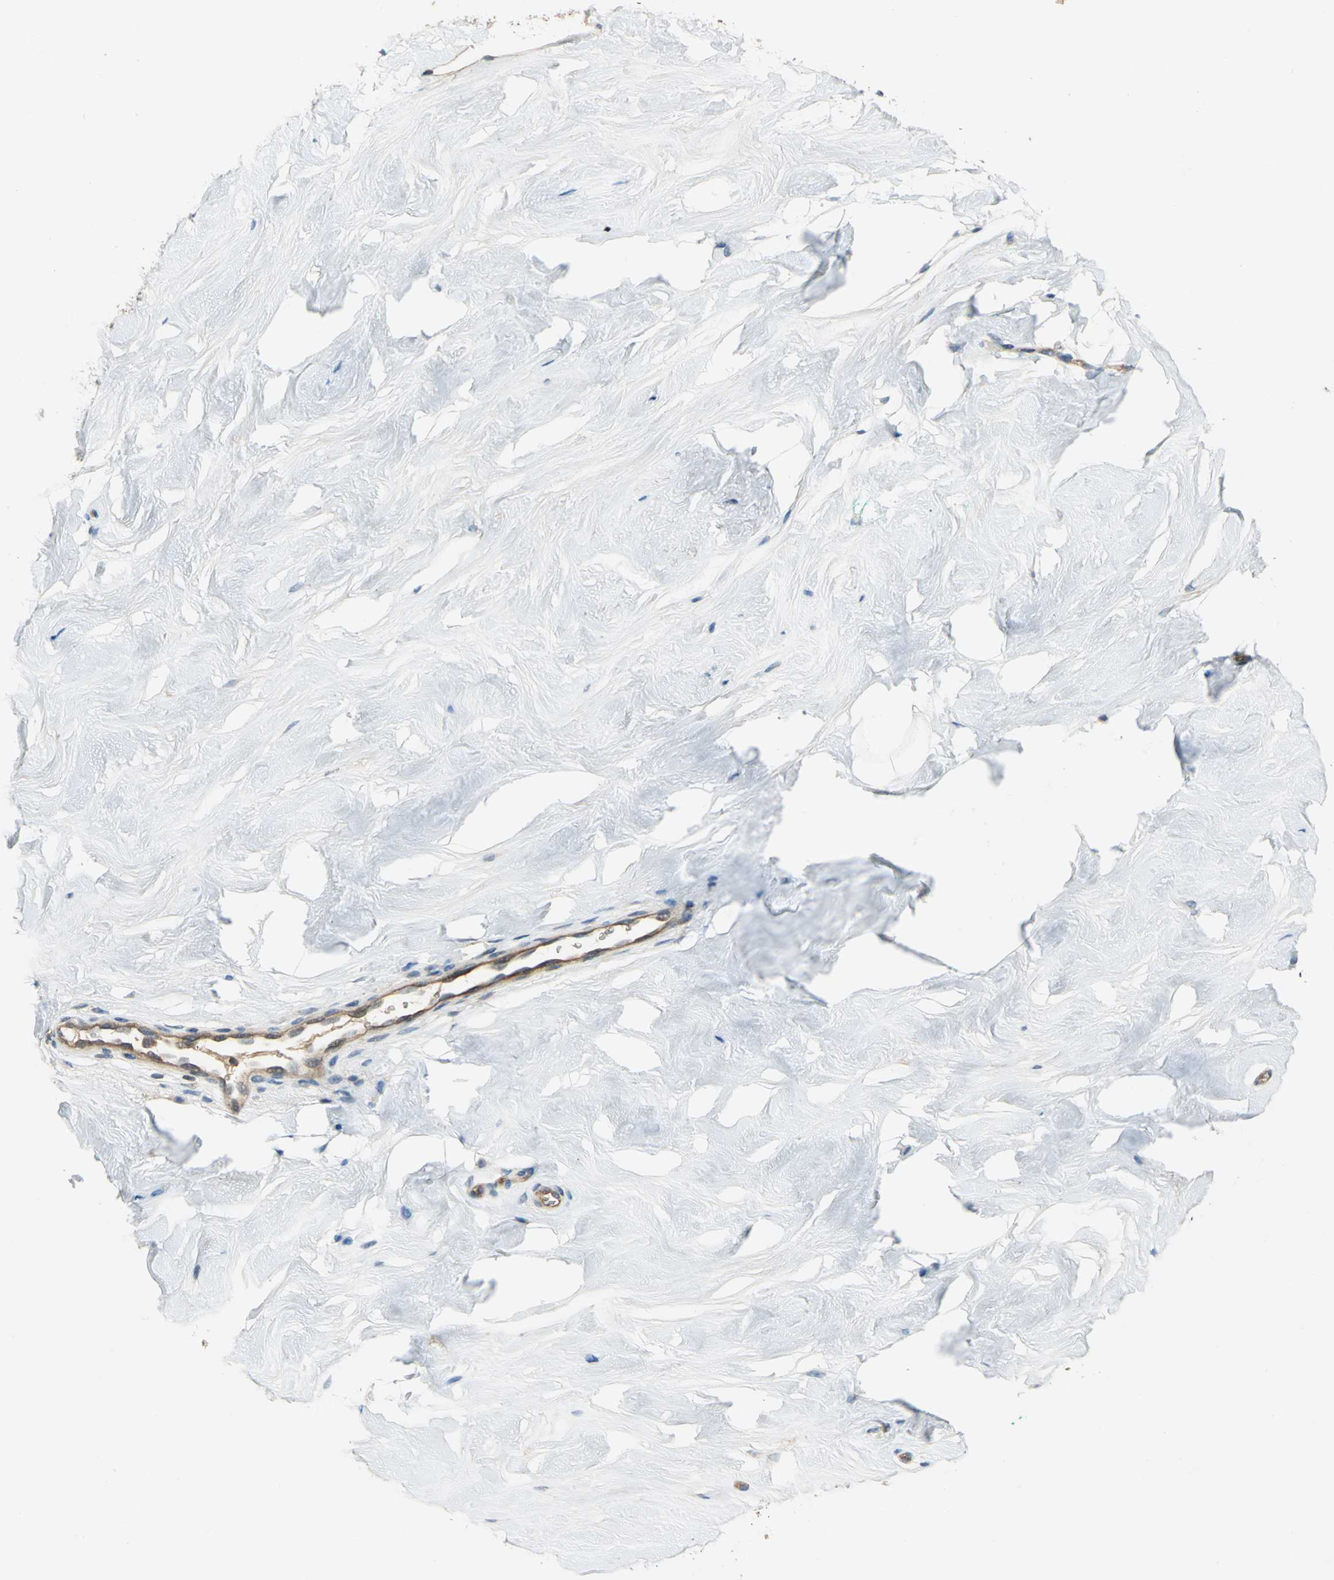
{"staining": {"intensity": "negative", "quantity": "none", "location": "none"}, "tissue": "breast", "cell_type": "Adipocytes", "image_type": "normal", "snomed": [{"axis": "morphology", "description": "Normal tissue, NOS"}, {"axis": "topography", "description": "Breast"}], "caption": "This photomicrograph is of benign breast stained with IHC to label a protein in brown with the nuclei are counter-stained blue. There is no expression in adipocytes.", "gene": "EMCN", "patient": {"sex": "female", "age": 52}}